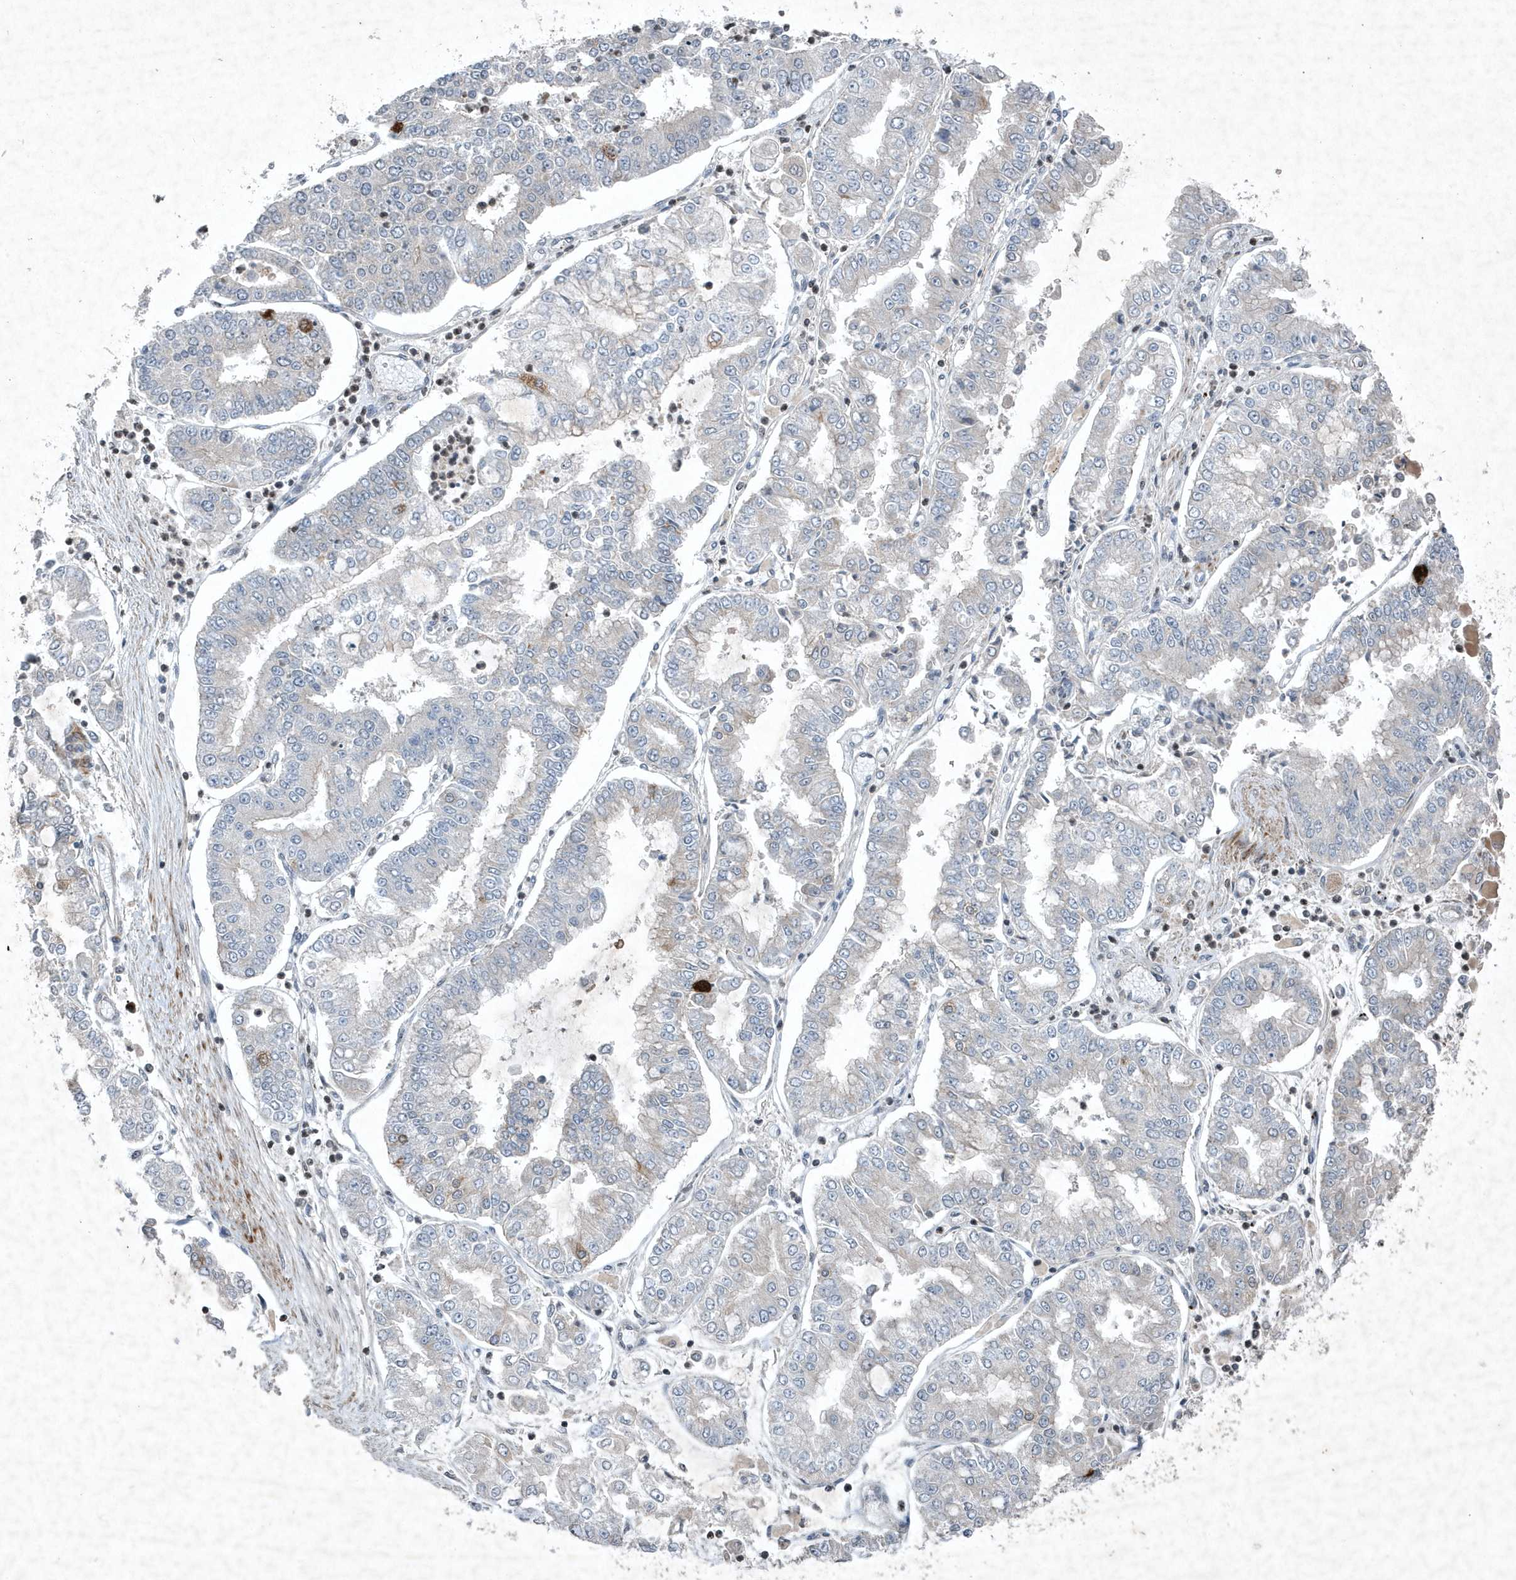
{"staining": {"intensity": "negative", "quantity": "none", "location": "none"}, "tissue": "stomach cancer", "cell_type": "Tumor cells", "image_type": "cancer", "snomed": [{"axis": "morphology", "description": "Adenocarcinoma, NOS"}, {"axis": "topography", "description": "Stomach"}], "caption": "Immunohistochemistry (IHC) micrograph of neoplastic tissue: stomach cancer stained with DAB (3,3'-diaminobenzidine) shows no significant protein positivity in tumor cells.", "gene": "QTRT2", "patient": {"sex": "male", "age": 76}}